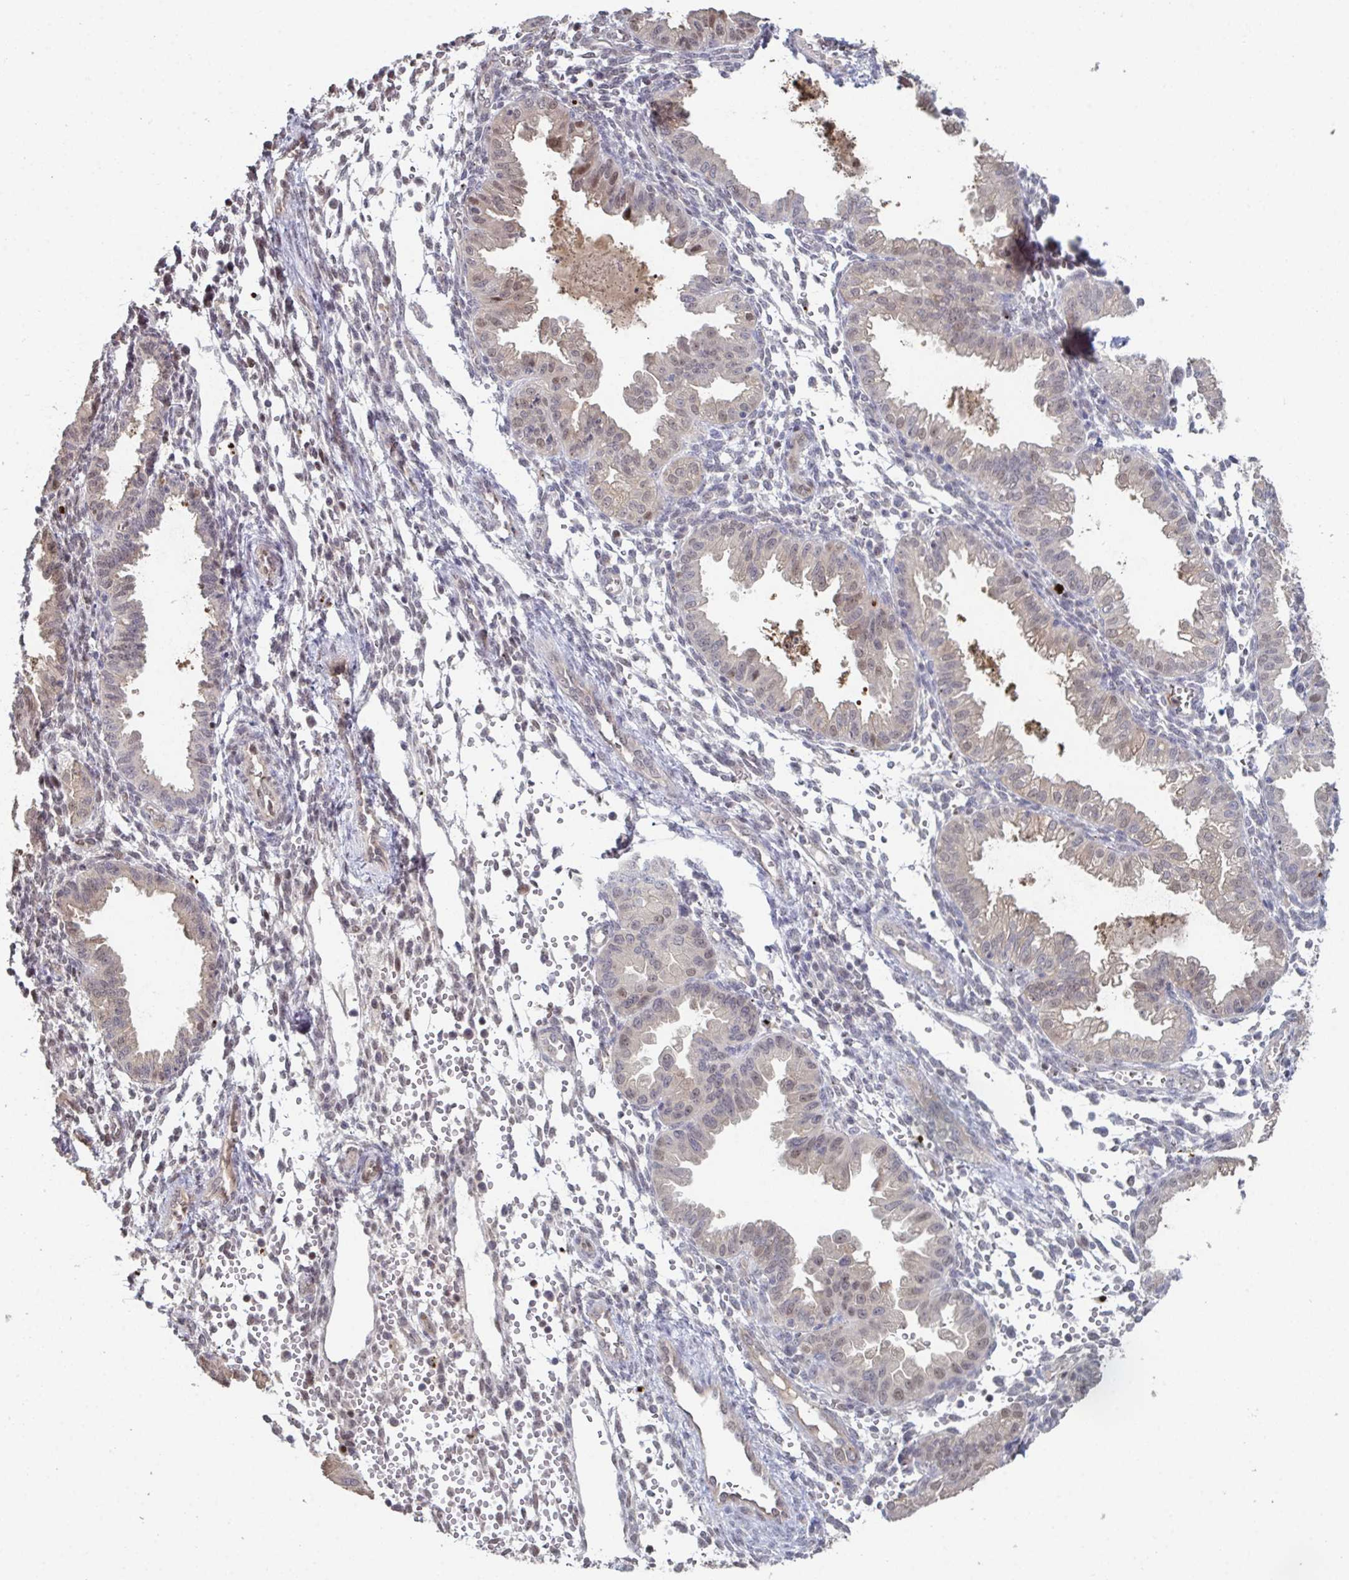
{"staining": {"intensity": "weak", "quantity": "<25%", "location": "nuclear"}, "tissue": "endometrium", "cell_type": "Cells in endometrial stroma", "image_type": "normal", "snomed": [{"axis": "morphology", "description": "Normal tissue, NOS"}, {"axis": "topography", "description": "Endometrium"}], "caption": "Photomicrograph shows no protein expression in cells in endometrial stroma of normal endometrium.", "gene": "ACD", "patient": {"sex": "female", "age": 33}}